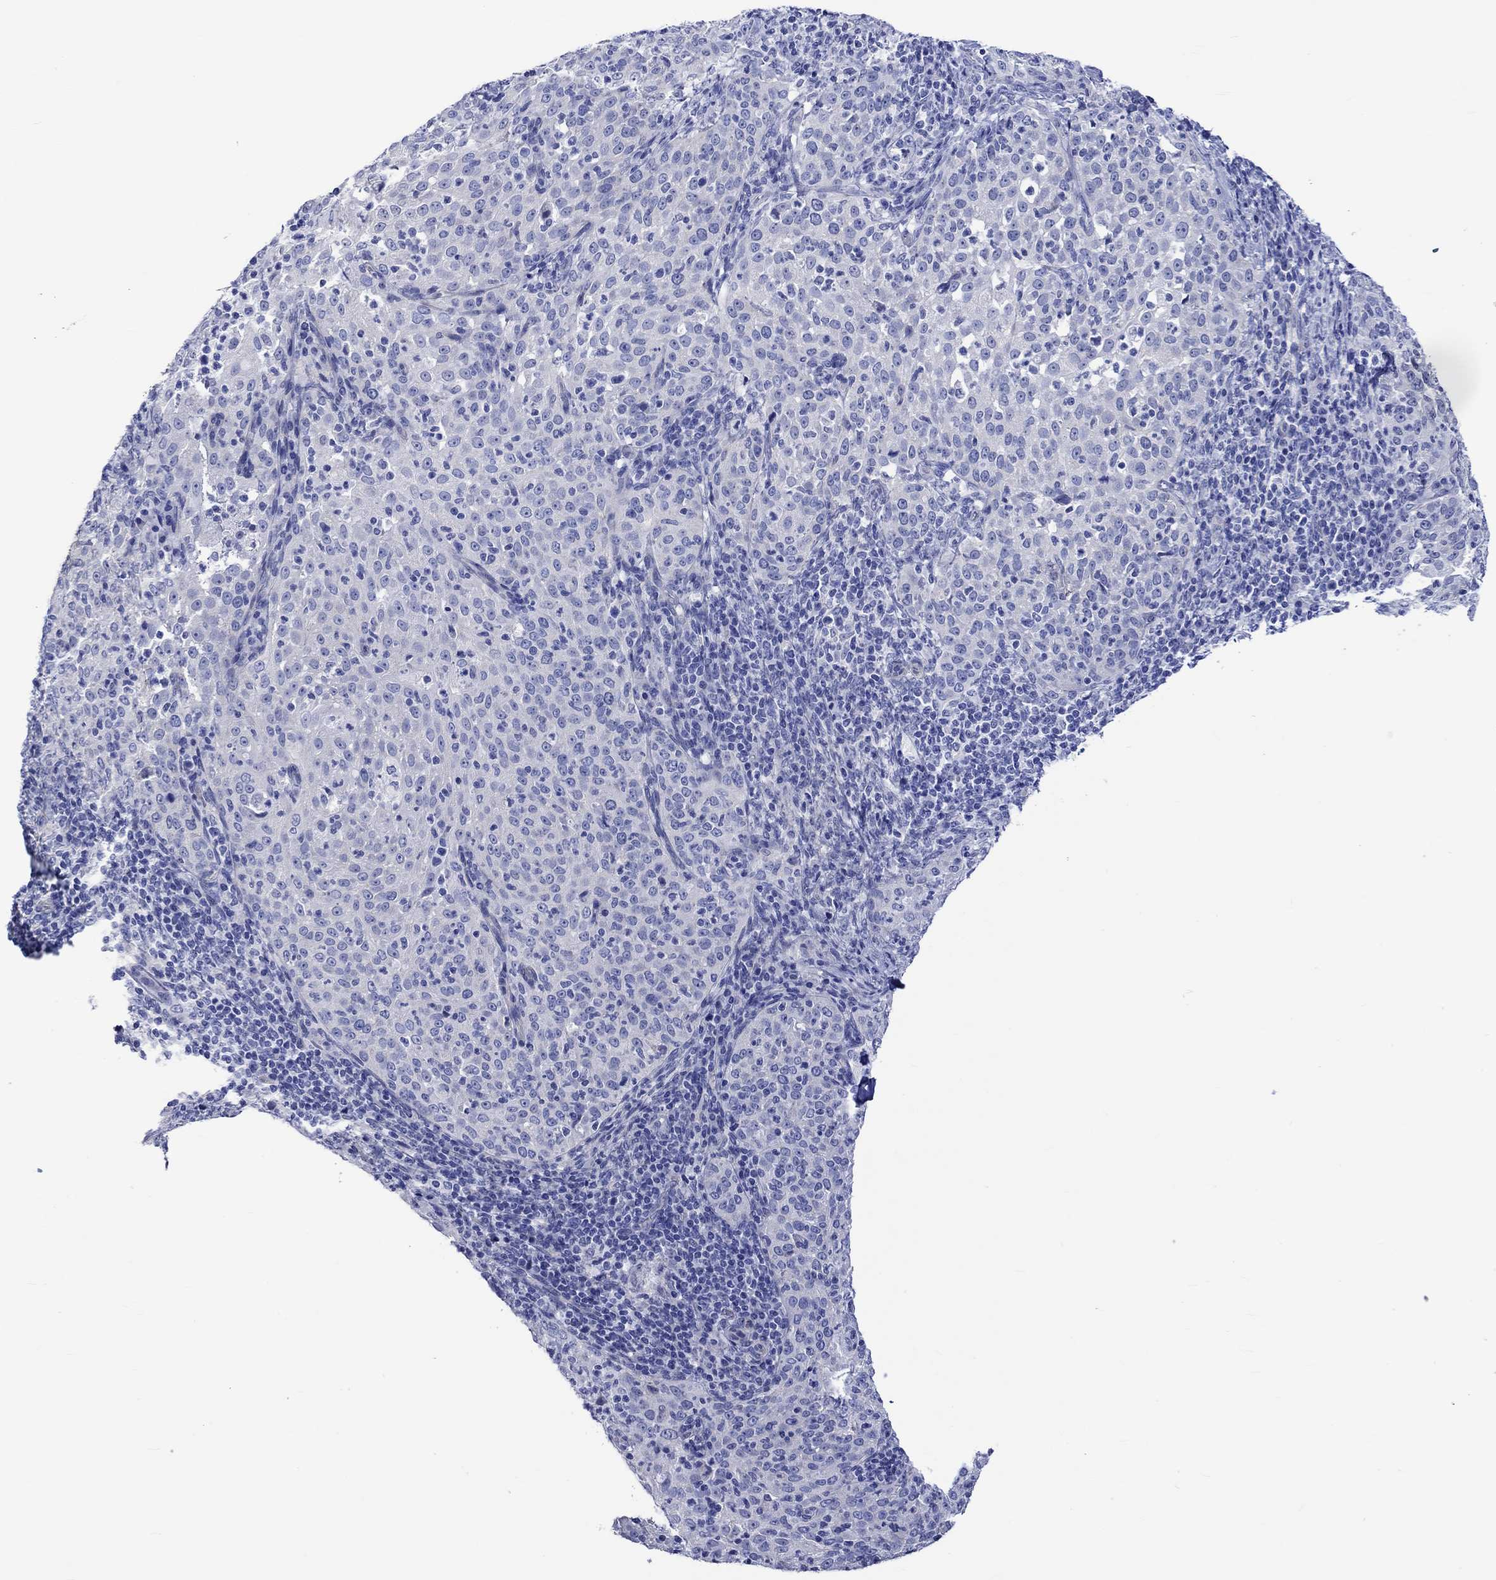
{"staining": {"intensity": "negative", "quantity": "none", "location": "none"}, "tissue": "cervical cancer", "cell_type": "Tumor cells", "image_type": "cancer", "snomed": [{"axis": "morphology", "description": "Squamous cell carcinoma, NOS"}, {"axis": "topography", "description": "Cervix"}], "caption": "The photomicrograph demonstrates no staining of tumor cells in cervical squamous cell carcinoma.", "gene": "HARBI1", "patient": {"sex": "female", "age": 51}}